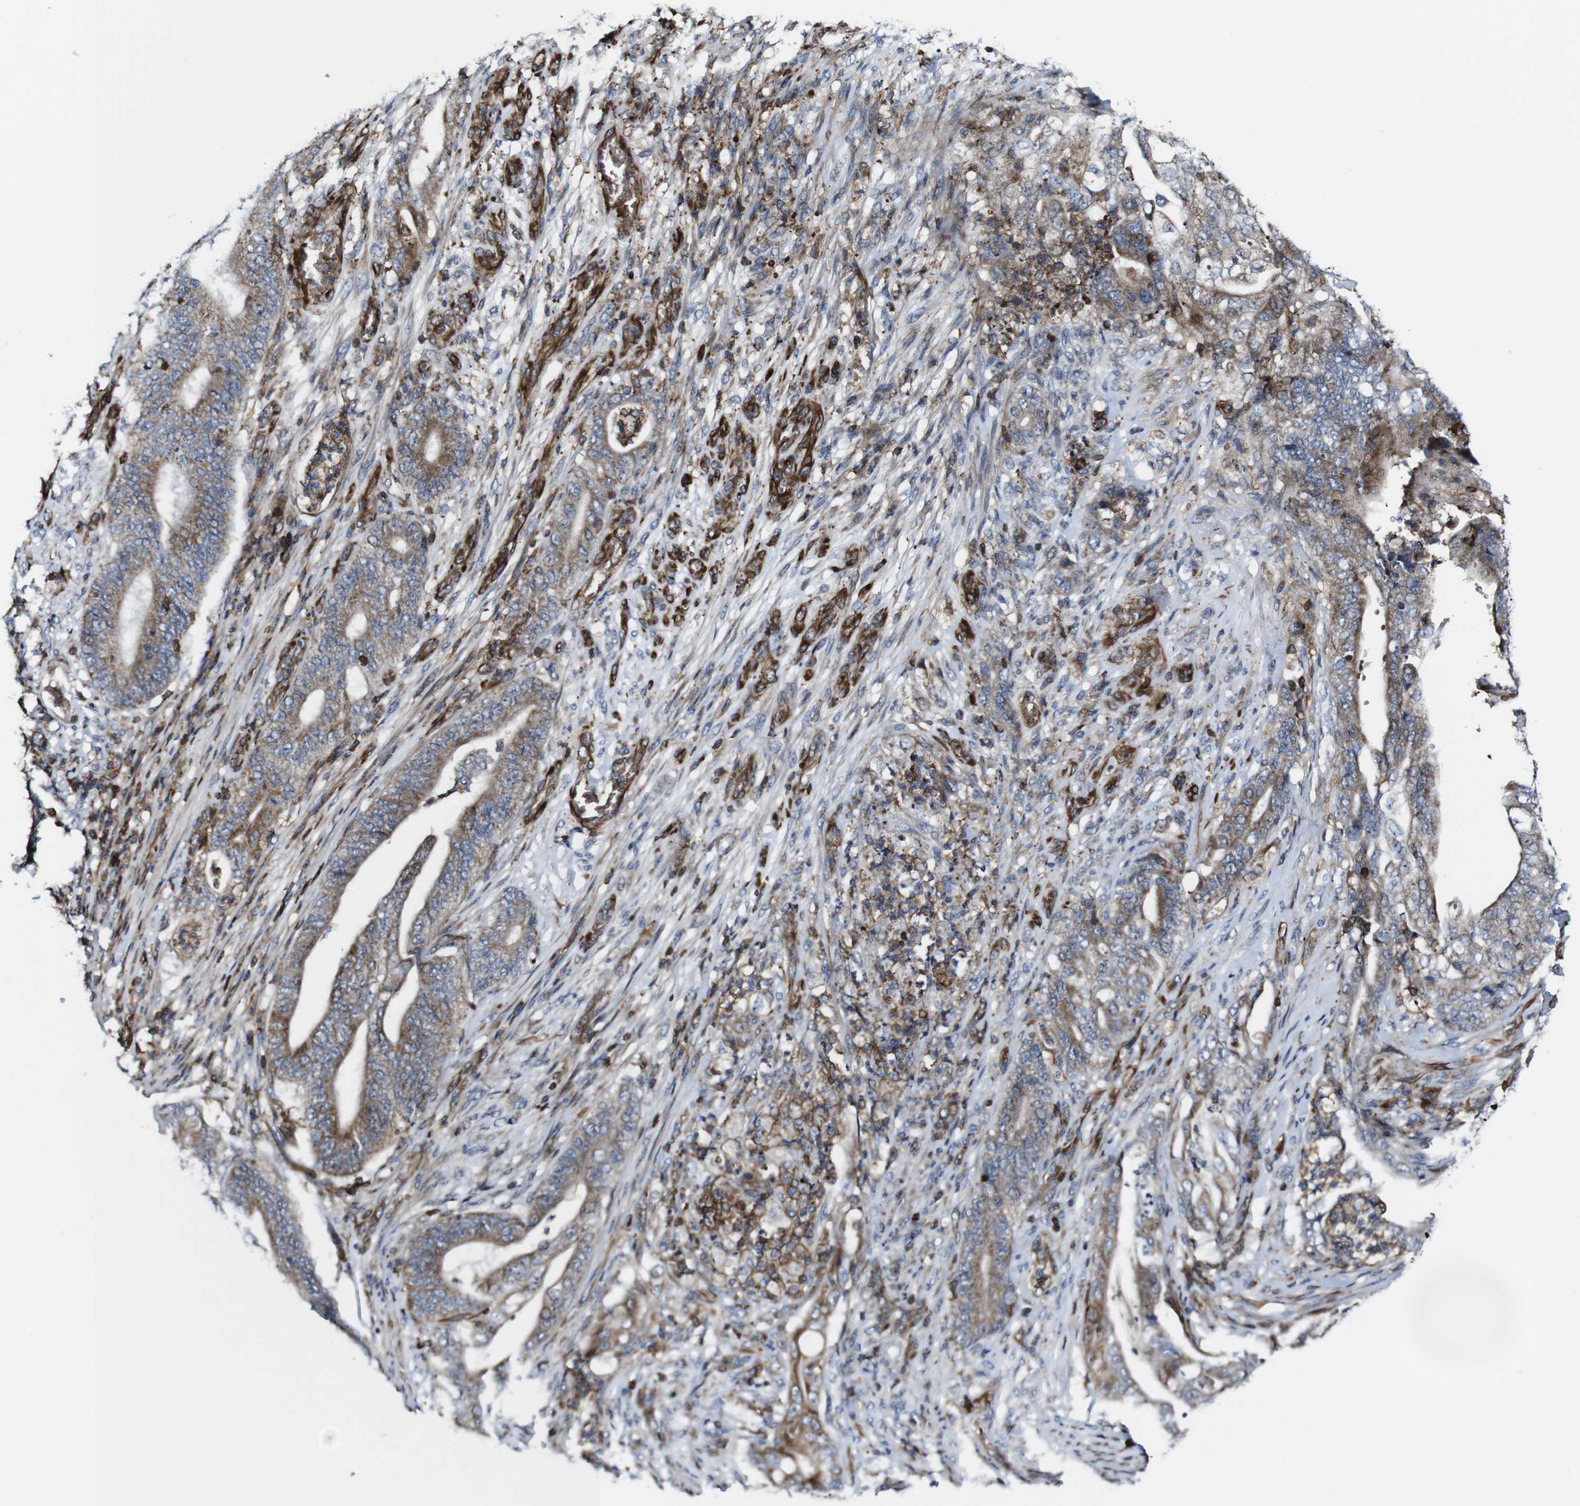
{"staining": {"intensity": "moderate", "quantity": ">75%", "location": "cytoplasmic/membranous"}, "tissue": "stomach cancer", "cell_type": "Tumor cells", "image_type": "cancer", "snomed": [{"axis": "morphology", "description": "Adenocarcinoma, NOS"}, {"axis": "topography", "description": "Stomach"}], "caption": "Stomach cancer was stained to show a protein in brown. There is medium levels of moderate cytoplasmic/membranous positivity in approximately >75% of tumor cells.", "gene": "JAK2", "patient": {"sex": "female", "age": 73}}